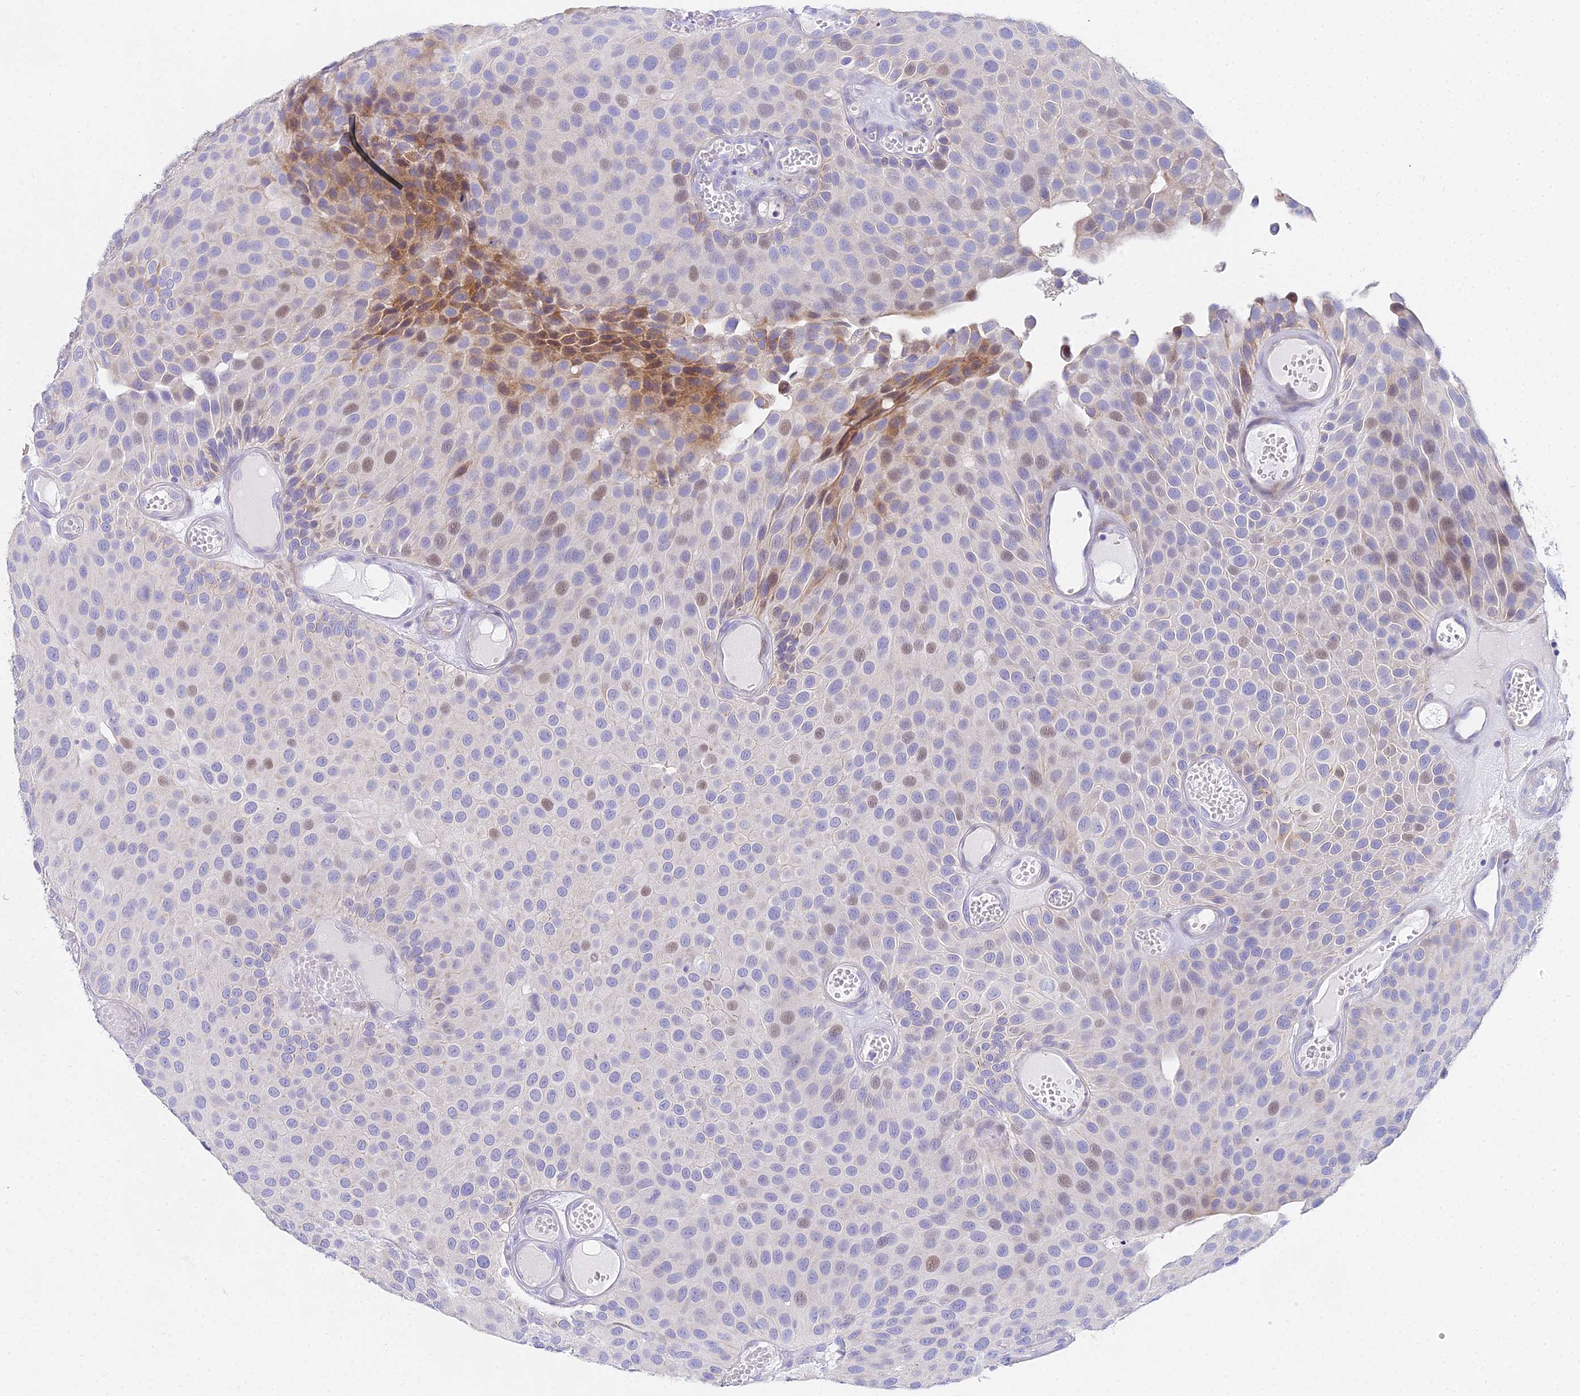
{"staining": {"intensity": "moderate", "quantity": "<25%", "location": "cytoplasmic/membranous,nuclear"}, "tissue": "urothelial cancer", "cell_type": "Tumor cells", "image_type": "cancer", "snomed": [{"axis": "morphology", "description": "Urothelial carcinoma, Low grade"}, {"axis": "topography", "description": "Urinary bladder"}], "caption": "DAB immunohistochemical staining of human urothelial cancer exhibits moderate cytoplasmic/membranous and nuclear protein positivity in about <25% of tumor cells. The staining was performed using DAB, with brown indicating positive protein expression. Nuclei are stained blue with hematoxylin.", "gene": "PRR13", "patient": {"sex": "male", "age": 89}}